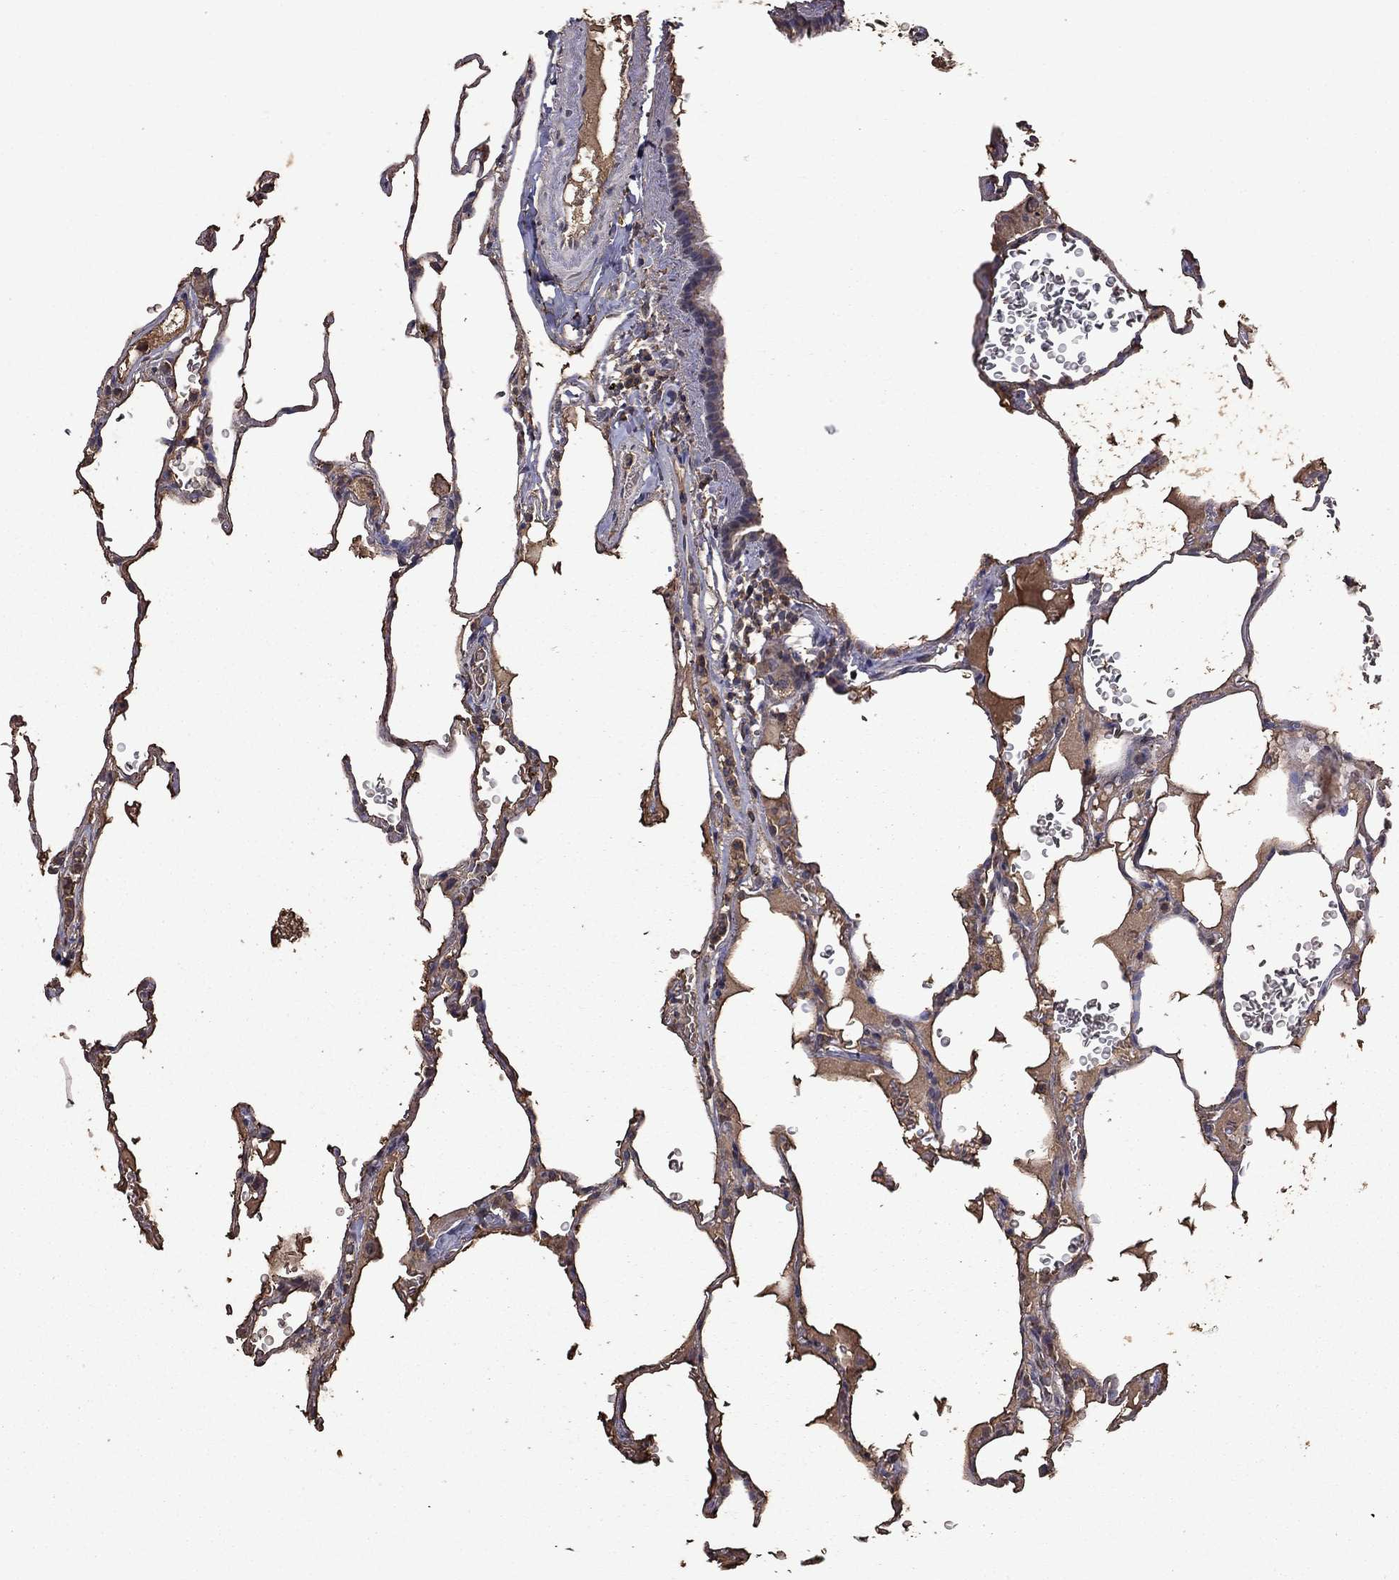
{"staining": {"intensity": "negative", "quantity": "none", "location": "none"}, "tissue": "lung", "cell_type": "Alveolar cells", "image_type": "normal", "snomed": [{"axis": "morphology", "description": "Normal tissue, NOS"}, {"axis": "morphology", "description": "Adenocarcinoma, metastatic, NOS"}, {"axis": "topography", "description": "Lung"}], "caption": "Immunohistochemical staining of normal human lung demonstrates no significant positivity in alveolar cells.", "gene": "SERPINA5", "patient": {"sex": "male", "age": 45}}